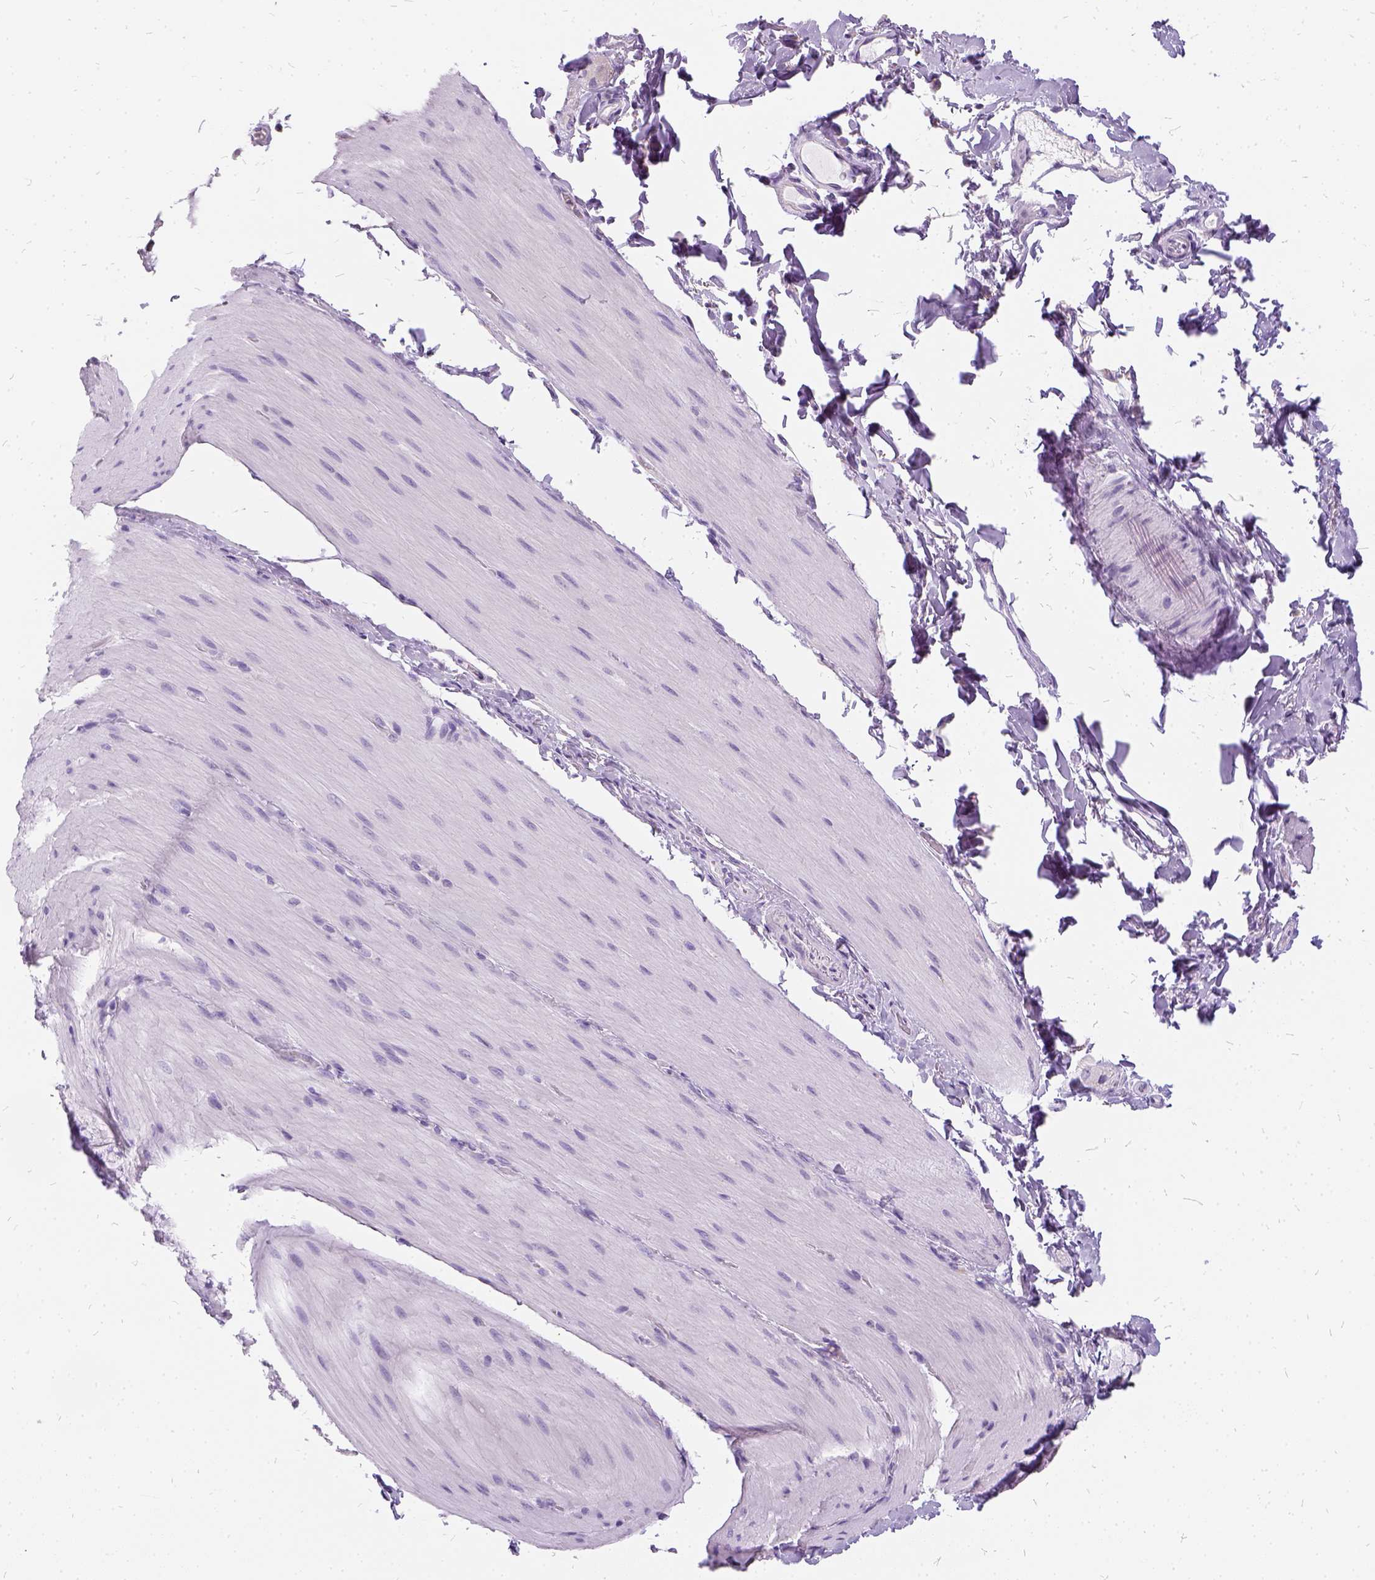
{"staining": {"intensity": "negative", "quantity": "none", "location": "none"}, "tissue": "smooth muscle", "cell_type": "Smooth muscle cells", "image_type": "normal", "snomed": [{"axis": "morphology", "description": "Normal tissue, NOS"}, {"axis": "topography", "description": "Smooth muscle"}, {"axis": "topography", "description": "Colon"}], "caption": "This micrograph is of unremarkable smooth muscle stained with immunohistochemistry (IHC) to label a protein in brown with the nuclei are counter-stained blue. There is no expression in smooth muscle cells. Brightfield microscopy of immunohistochemistry (IHC) stained with DAB (brown) and hematoxylin (blue), captured at high magnification.", "gene": "FDX1", "patient": {"sex": "male", "age": 73}}